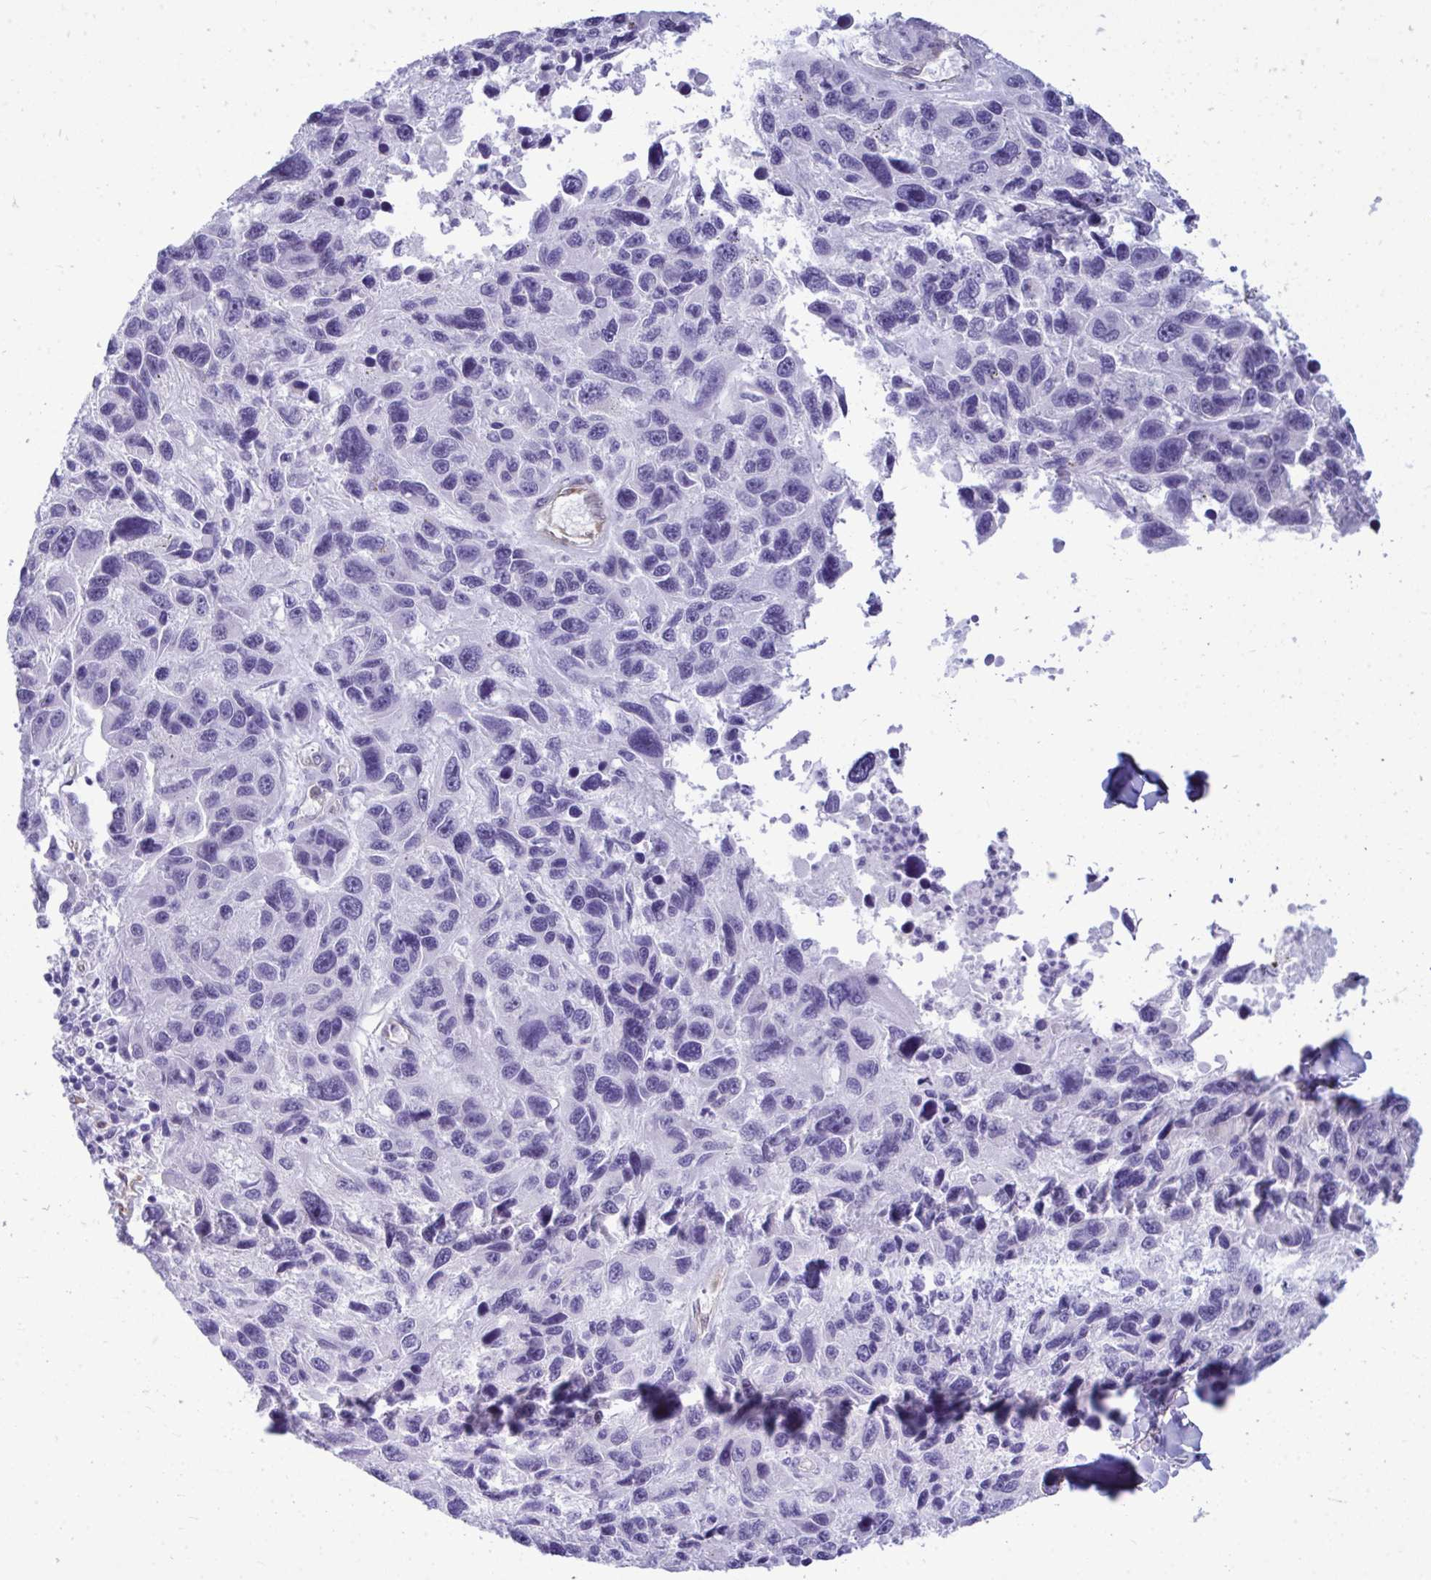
{"staining": {"intensity": "negative", "quantity": "none", "location": "none"}, "tissue": "melanoma", "cell_type": "Tumor cells", "image_type": "cancer", "snomed": [{"axis": "morphology", "description": "Malignant melanoma, NOS"}, {"axis": "topography", "description": "Skin"}], "caption": "Immunohistochemistry histopathology image of human malignant melanoma stained for a protein (brown), which displays no staining in tumor cells.", "gene": "LIMS2", "patient": {"sex": "male", "age": 53}}